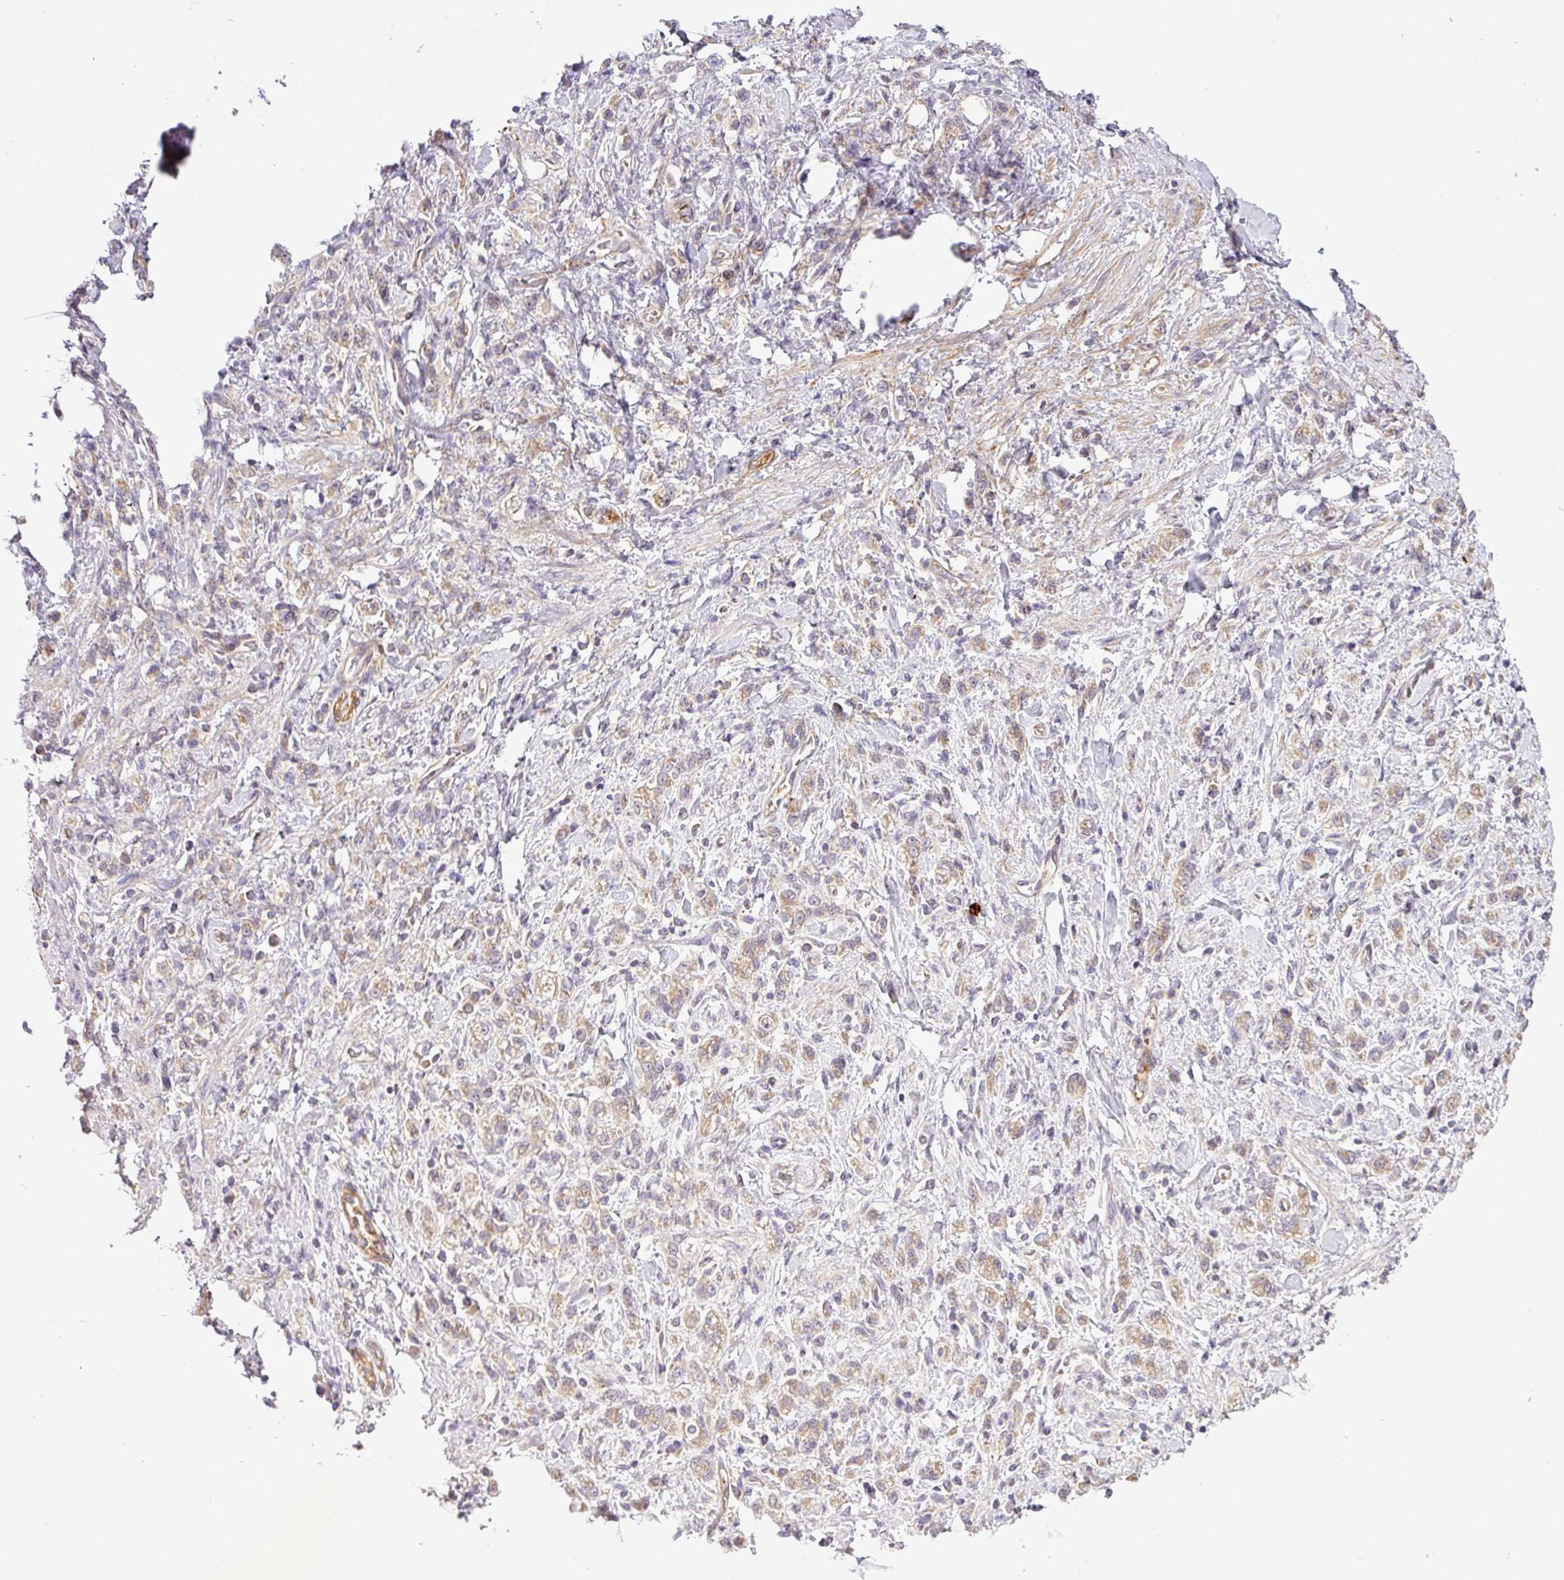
{"staining": {"intensity": "moderate", "quantity": ">75%", "location": "cytoplasmic/membranous"}, "tissue": "stomach cancer", "cell_type": "Tumor cells", "image_type": "cancer", "snomed": [{"axis": "morphology", "description": "Adenocarcinoma, NOS"}, {"axis": "topography", "description": "Stomach"}], "caption": "A micrograph showing moderate cytoplasmic/membranous positivity in about >75% of tumor cells in stomach cancer, as visualized by brown immunohistochemical staining.", "gene": "XIAP", "patient": {"sex": "male", "age": 77}}